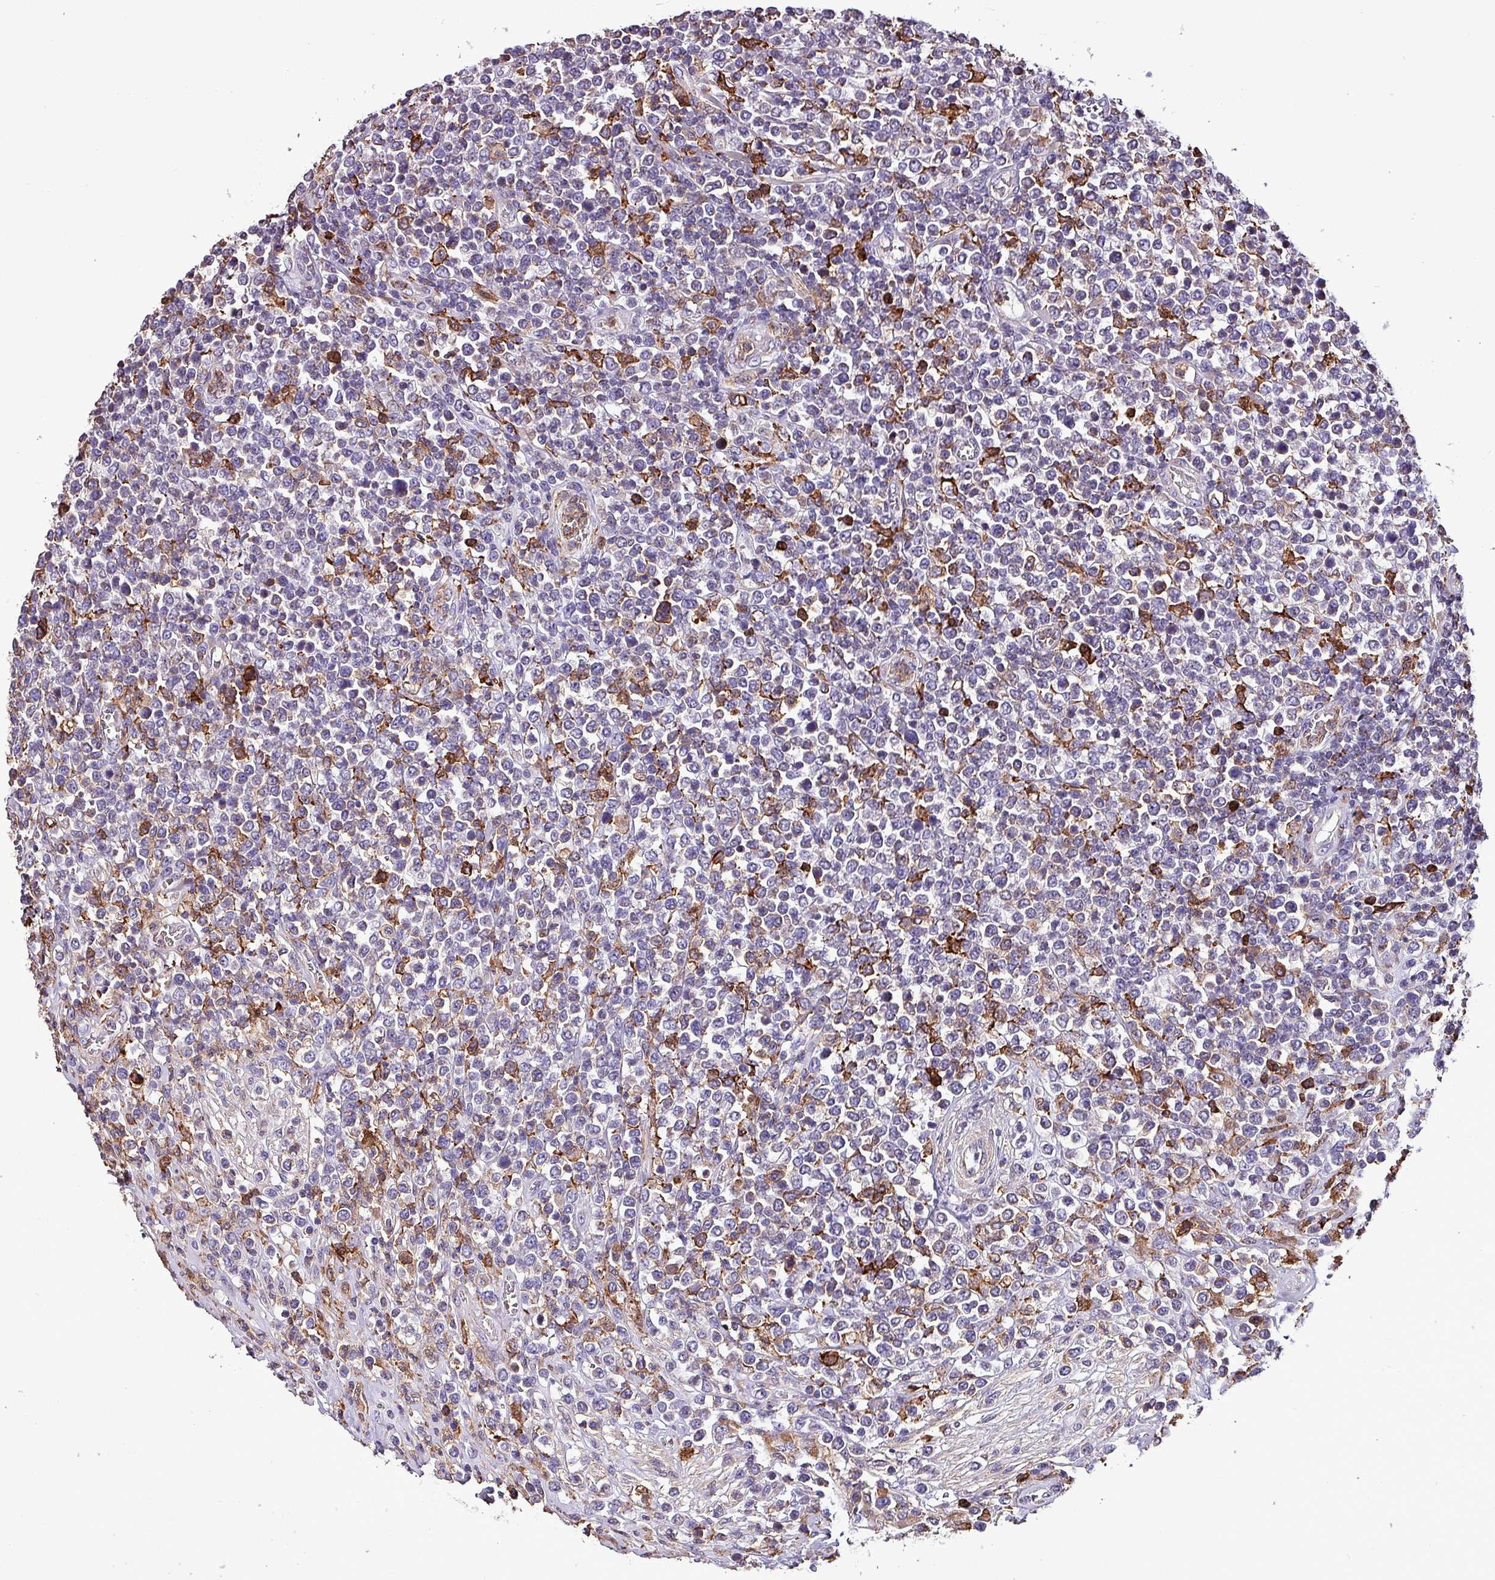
{"staining": {"intensity": "negative", "quantity": "none", "location": "none"}, "tissue": "lymphoma", "cell_type": "Tumor cells", "image_type": "cancer", "snomed": [{"axis": "morphology", "description": "Malignant lymphoma, non-Hodgkin's type, High grade"}, {"axis": "topography", "description": "Soft tissue"}], "caption": "Human high-grade malignant lymphoma, non-Hodgkin's type stained for a protein using immunohistochemistry (IHC) exhibits no expression in tumor cells.", "gene": "SCIN", "patient": {"sex": "female", "age": 56}}